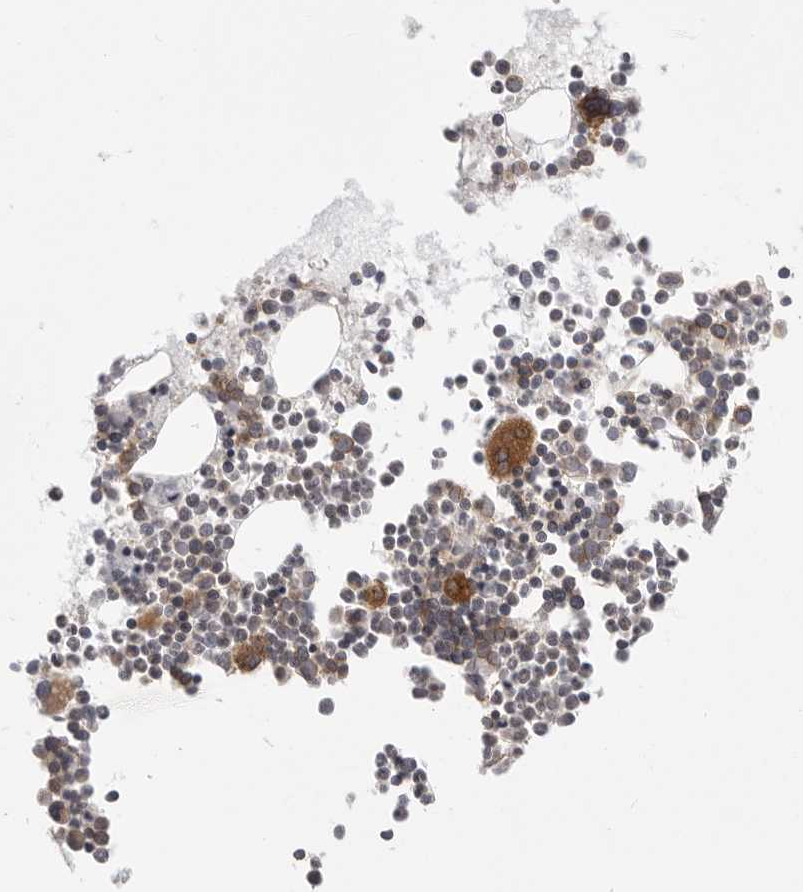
{"staining": {"intensity": "moderate", "quantity": "<25%", "location": "cytoplasmic/membranous"}, "tissue": "bone marrow", "cell_type": "Hematopoietic cells", "image_type": "normal", "snomed": [{"axis": "morphology", "description": "Normal tissue, NOS"}, {"axis": "morphology", "description": "Inflammation, NOS"}, {"axis": "topography", "description": "Bone marrow"}], "caption": "Moderate cytoplasmic/membranous staining is identified in approximately <25% of hematopoietic cells in unremarkable bone marrow.", "gene": "CERS2", "patient": {"sex": "male", "age": 46}}